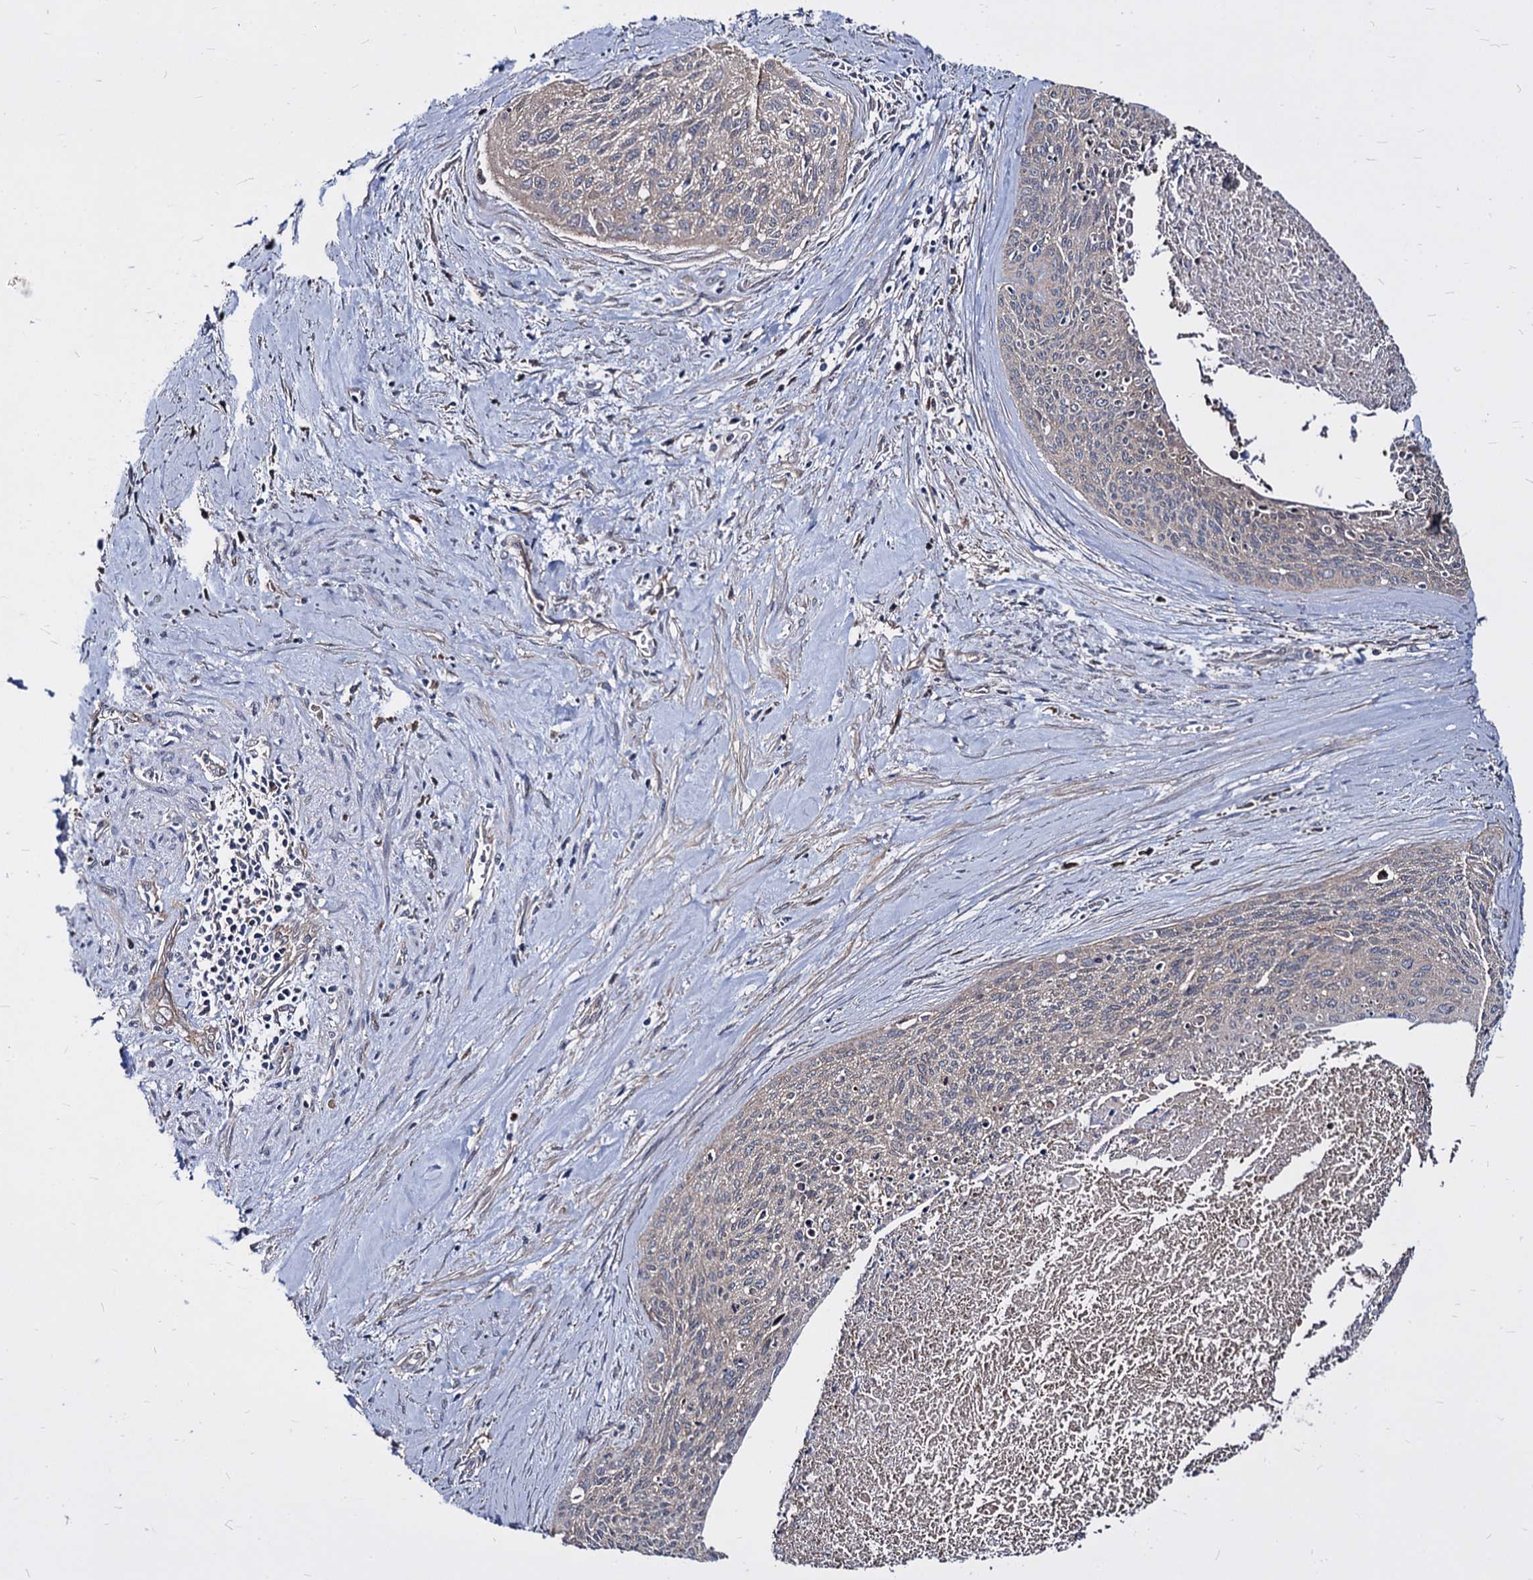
{"staining": {"intensity": "negative", "quantity": "none", "location": "none"}, "tissue": "cervical cancer", "cell_type": "Tumor cells", "image_type": "cancer", "snomed": [{"axis": "morphology", "description": "Squamous cell carcinoma, NOS"}, {"axis": "topography", "description": "Cervix"}], "caption": "Photomicrograph shows no protein expression in tumor cells of cervical squamous cell carcinoma tissue.", "gene": "NME1", "patient": {"sex": "female", "age": 55}}